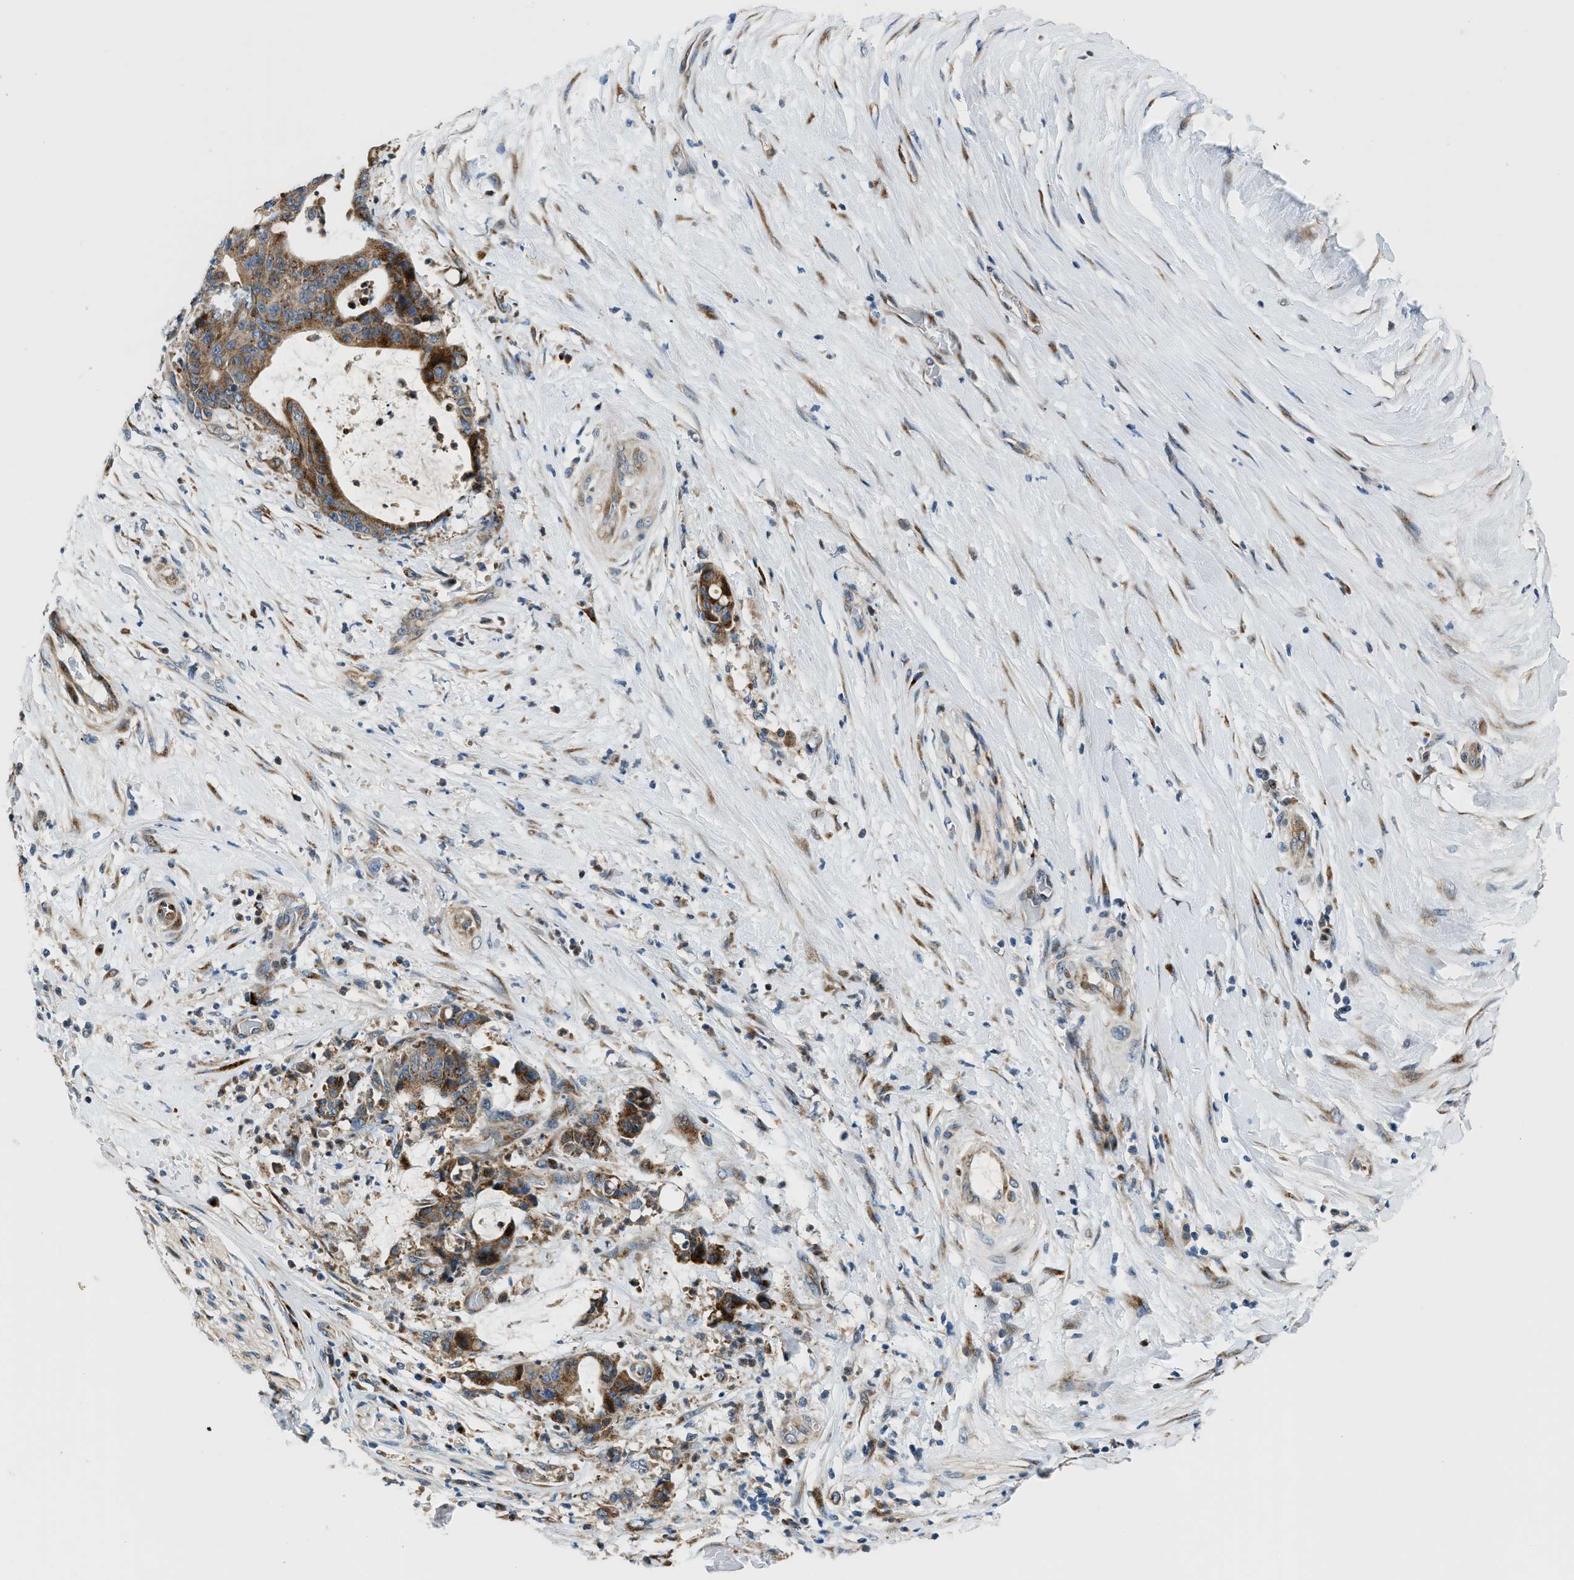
{"staining": {"intensity": "moderate", "quantity": ">75%", "location": "cytoplasmic/membranous"}, "tissue": "liver cancer", "cell_type": "Tumor cells", "image_type": "cancer", "snomed": [{"axis": "morphology", "description": "Normal tissue, NOS"}, {"axis": "morphology", "description": "Cholangiocarcinoma"}, {"axis": "topography", "description": "Liver"}, {"axis": "topography", "description": "Peripheral nerve tissue"}], "caption": "This histopathology image shows cholangiocarcinoma (liver) stained with IHC to label a protein in brown. The cytoplasmic/membranous of tumor cells show moderate positivity for the protein. Nuclei are counter-stained blue.", "gene": "FUT8", "patient": {"sex": "female", "age": 73}}